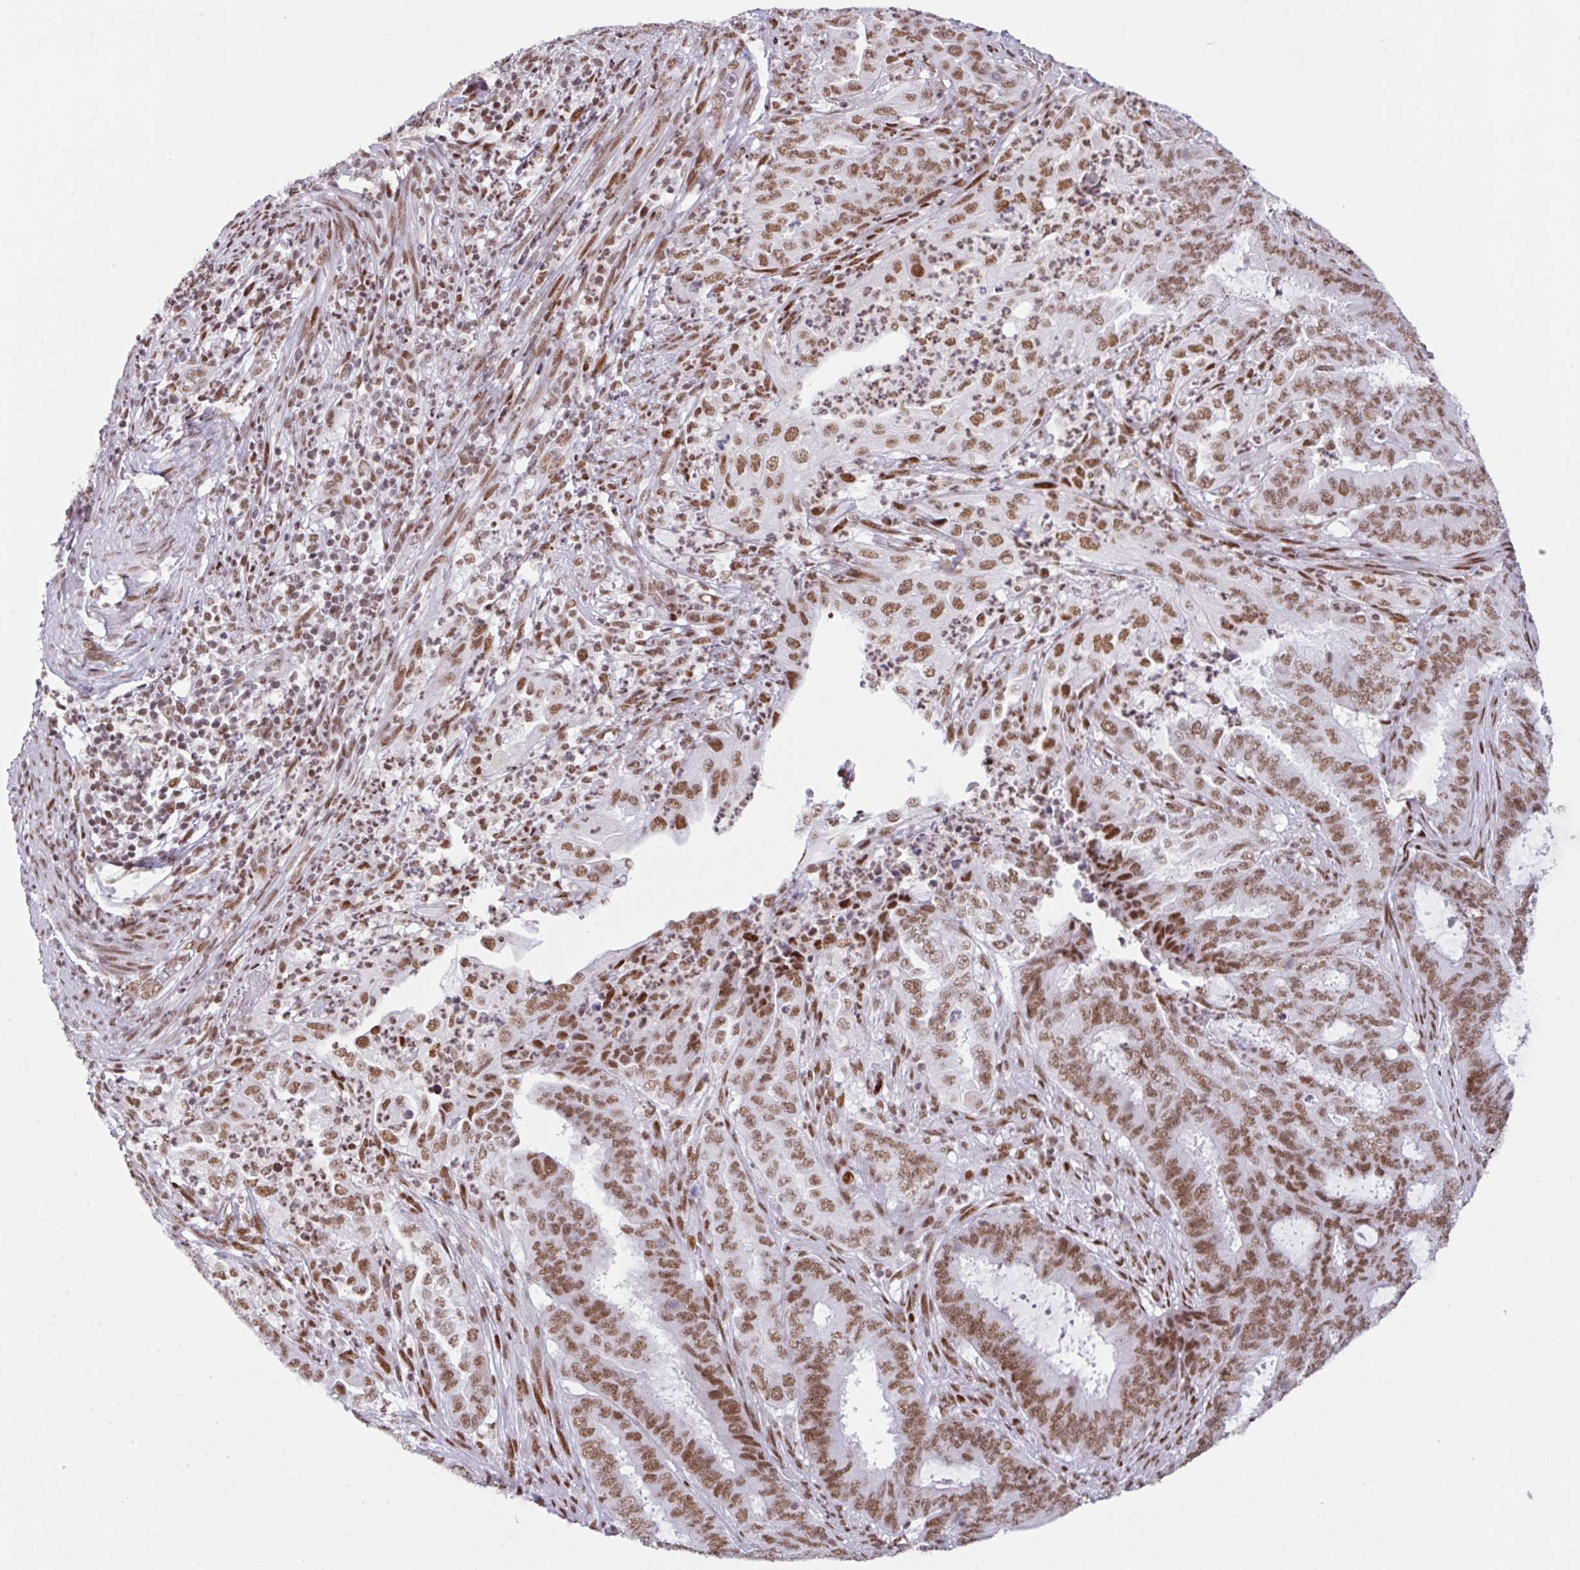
{"staining": {"intensity": "moderate", "quantity": ">75%", "location": "nuclear"}, "tissue": "endometrial cancer", "cell_type": "Tumor cells", "image_type": "cancer", "snomed": [{"axis": "morphology", "description": "Adenocarcinoma, NOS"}, {"axis": "topography", "description": "Endometrium"}], "caption": "An immunohistochemistry (IHC) histopathology image of neoplastic tissue is shown. Protein staining in brown highlights moderate nuclear positivity in adenocarcinoma (endometrial) within tumor cells.", "gene": "CLP1", "patient": {"sex": "female", "age": 51}}